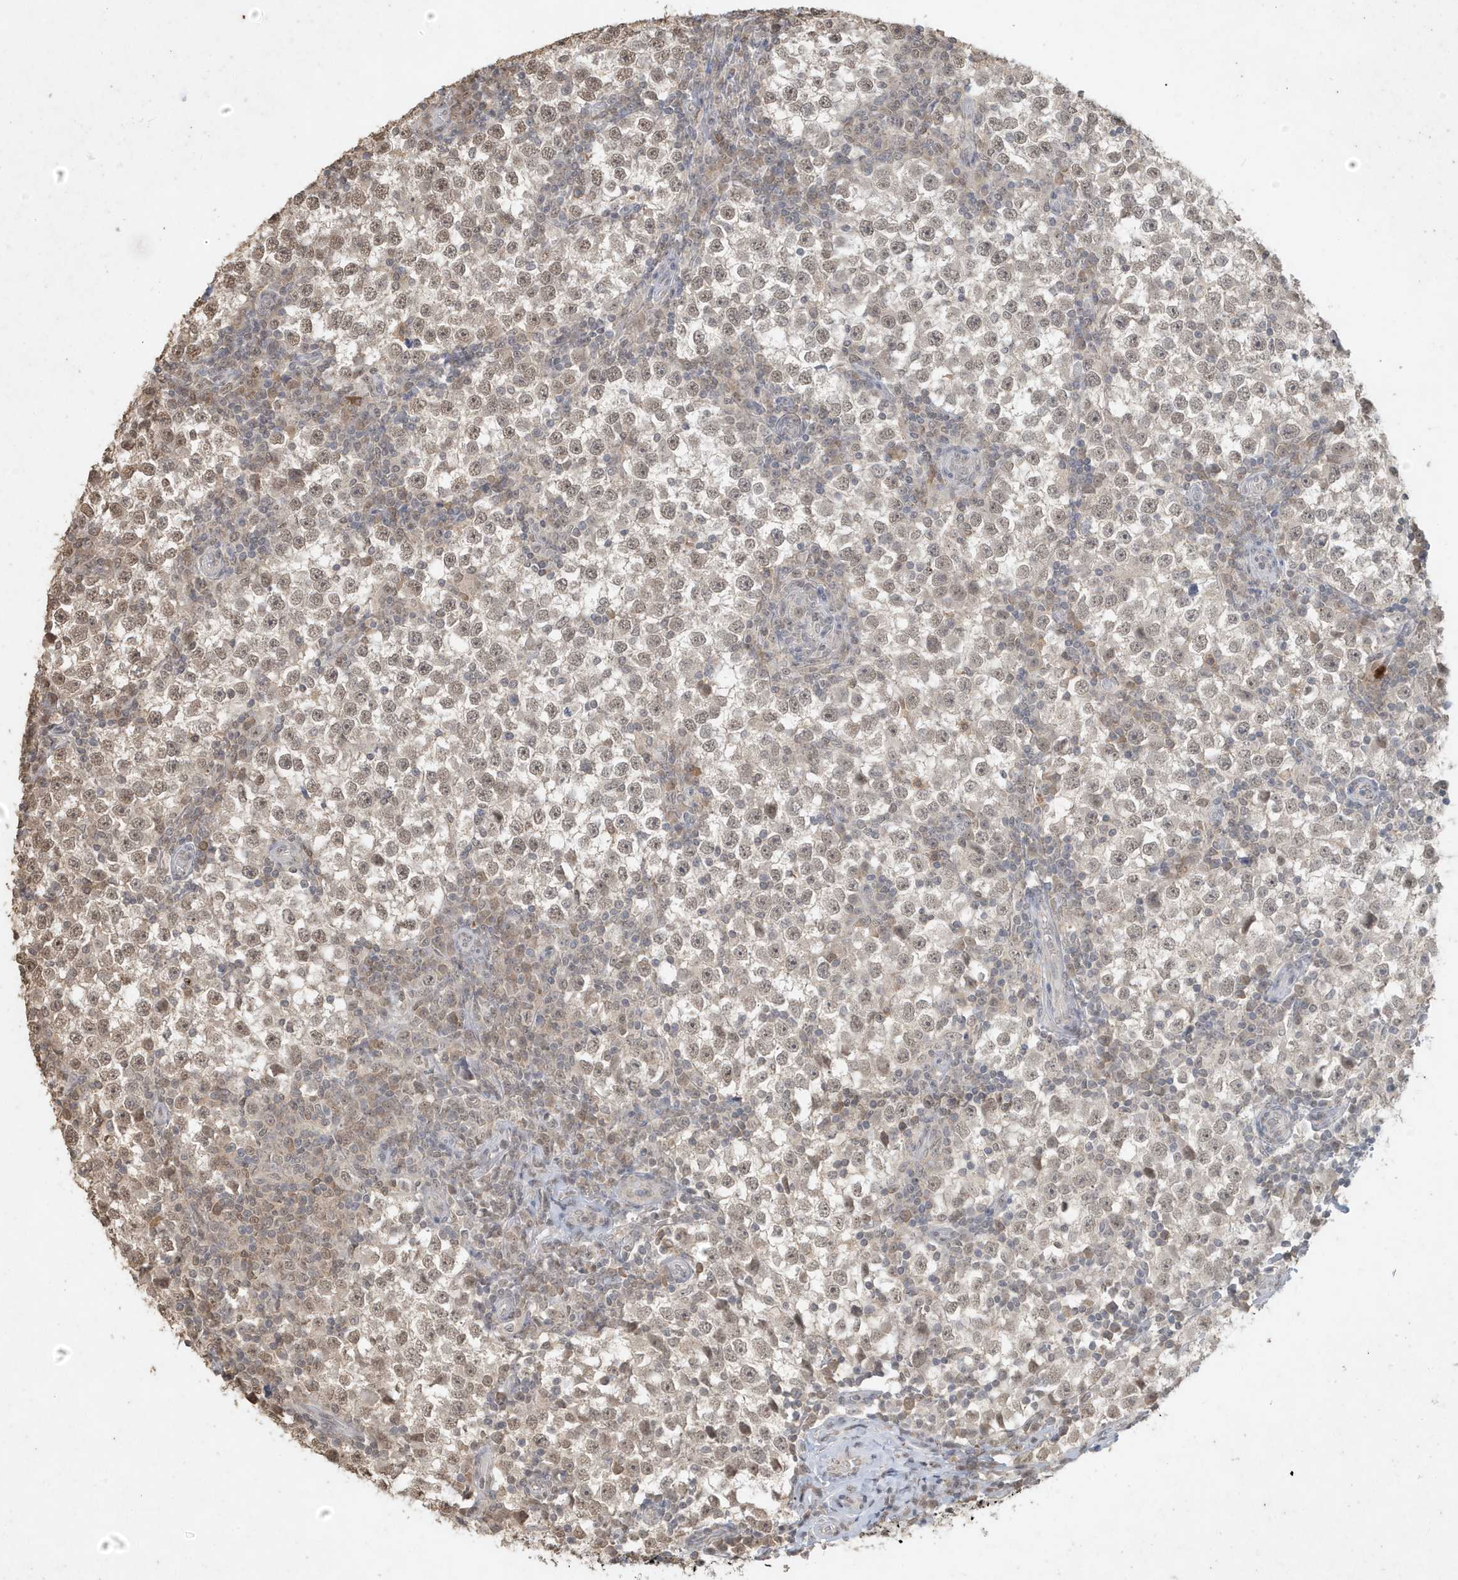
{"staining": {"intensity": "weak", "quantity": ">75%", "location": "nuclear"}, "tissue": "testis cancer", "cell_type": "Tumor cells", "image_type": "cancer", "snomed": [{"axis": "morphology", "description": "Seminoma, NOS"}, {"axis": "topography", "description": "Testis"}], "caption": "Immunohistochemical staining of testis cancer (seminoma) displays low levels of weak nuclear positivity in approximately >75% of tumor cells.", "gene": "DEFA1", "patient": {"sex": "male", "age": 65}}